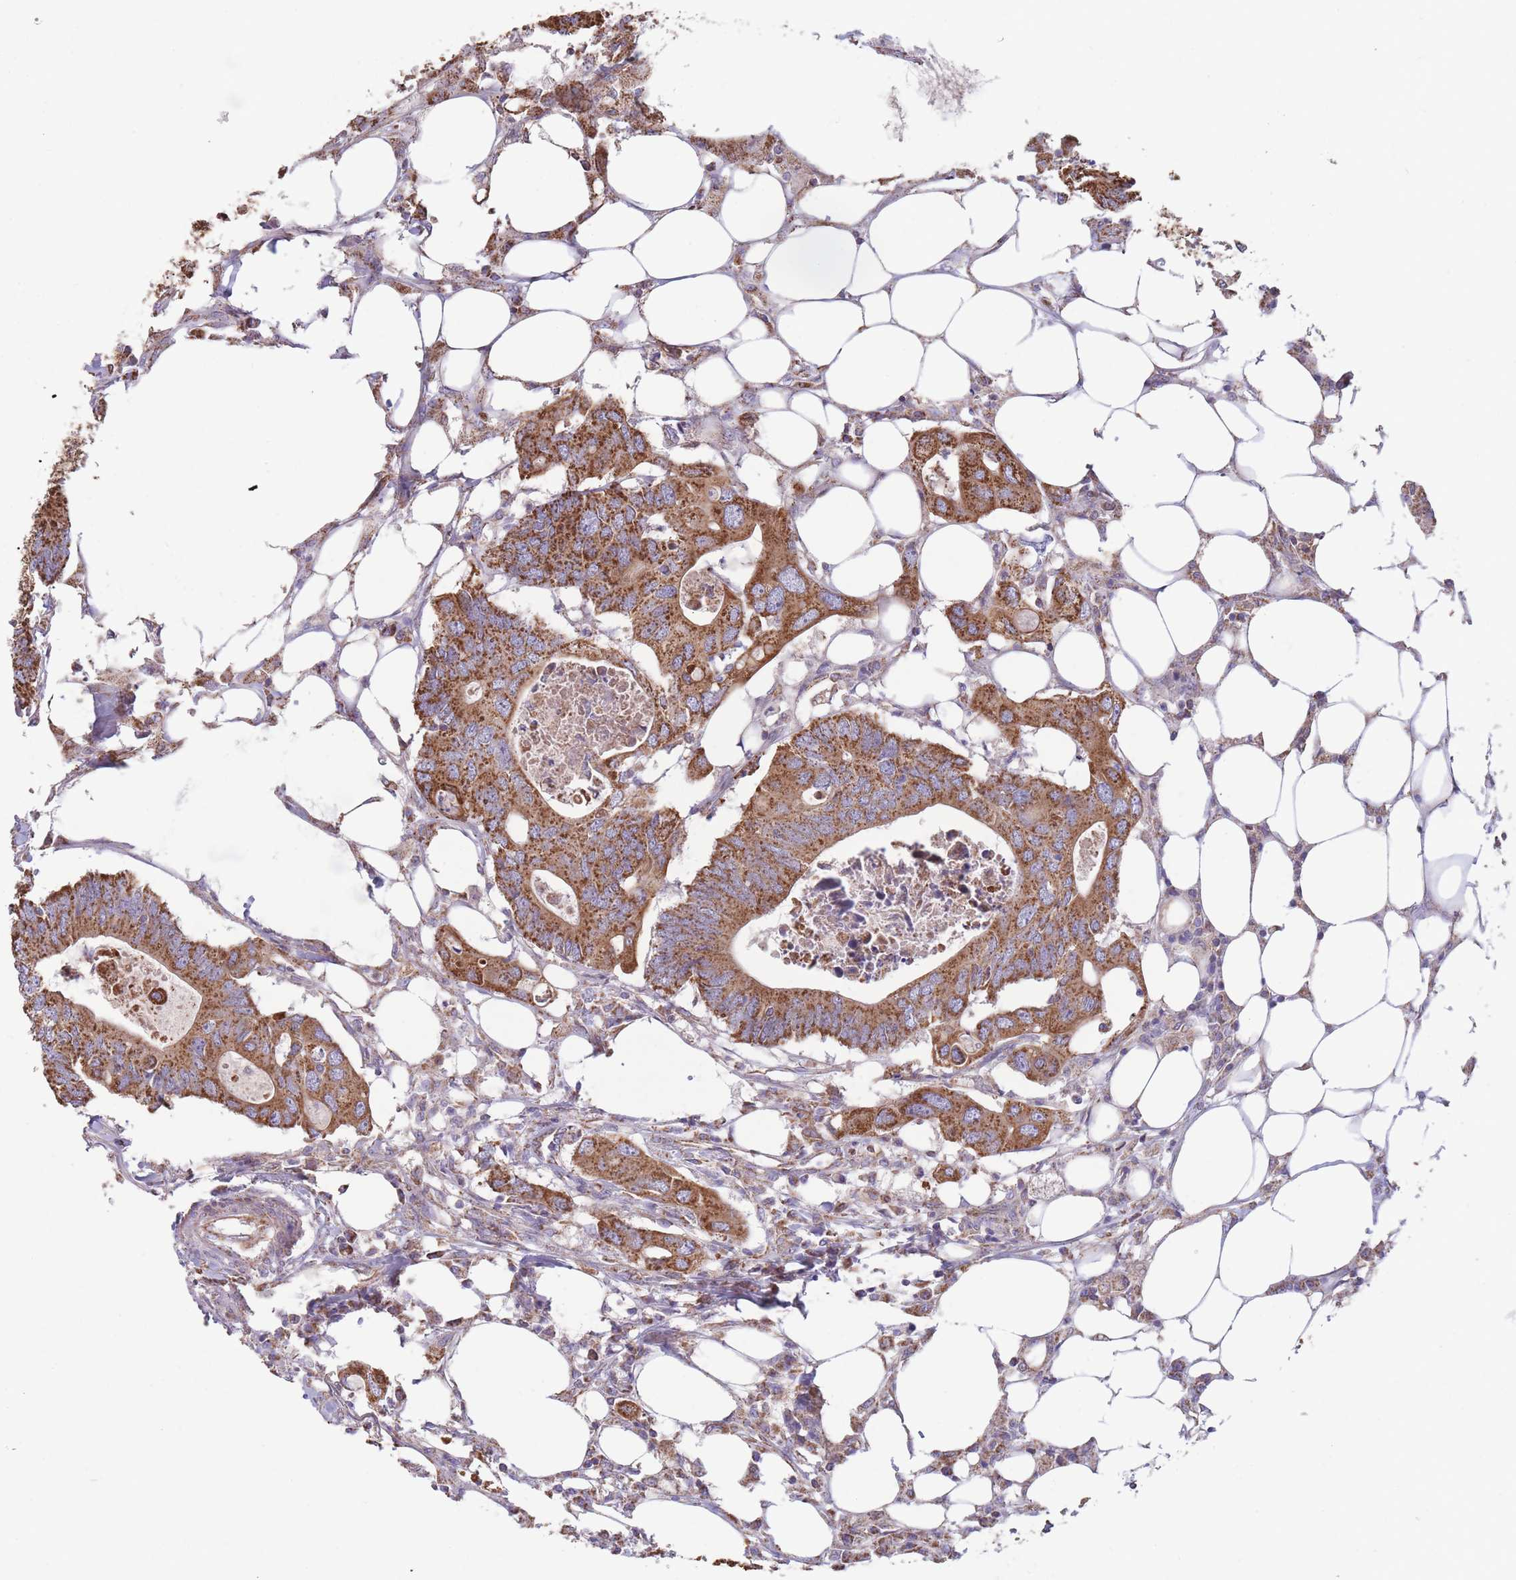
{"staining": {"intensity": "strong", "quantity": ">75%", "location": "cytoplasmic/membranous"}, "tissue": "colorectal cancer", "cell_type": "Tumor cells", "image_type": "cancer", "snomed": [{"axis": "morphology", "description": "Adenocarcinoma, NOS"}, {"axis": "topography", "description": "Colon"}], "caption": "Human colorectal cancer stained for a protein (brown) exhibits strong cytoplasmic/membranous positive staining in approximately >75% of tumor cells.", "gene": "KIF16B", "patient": {"sex": "male", "age": 71}}